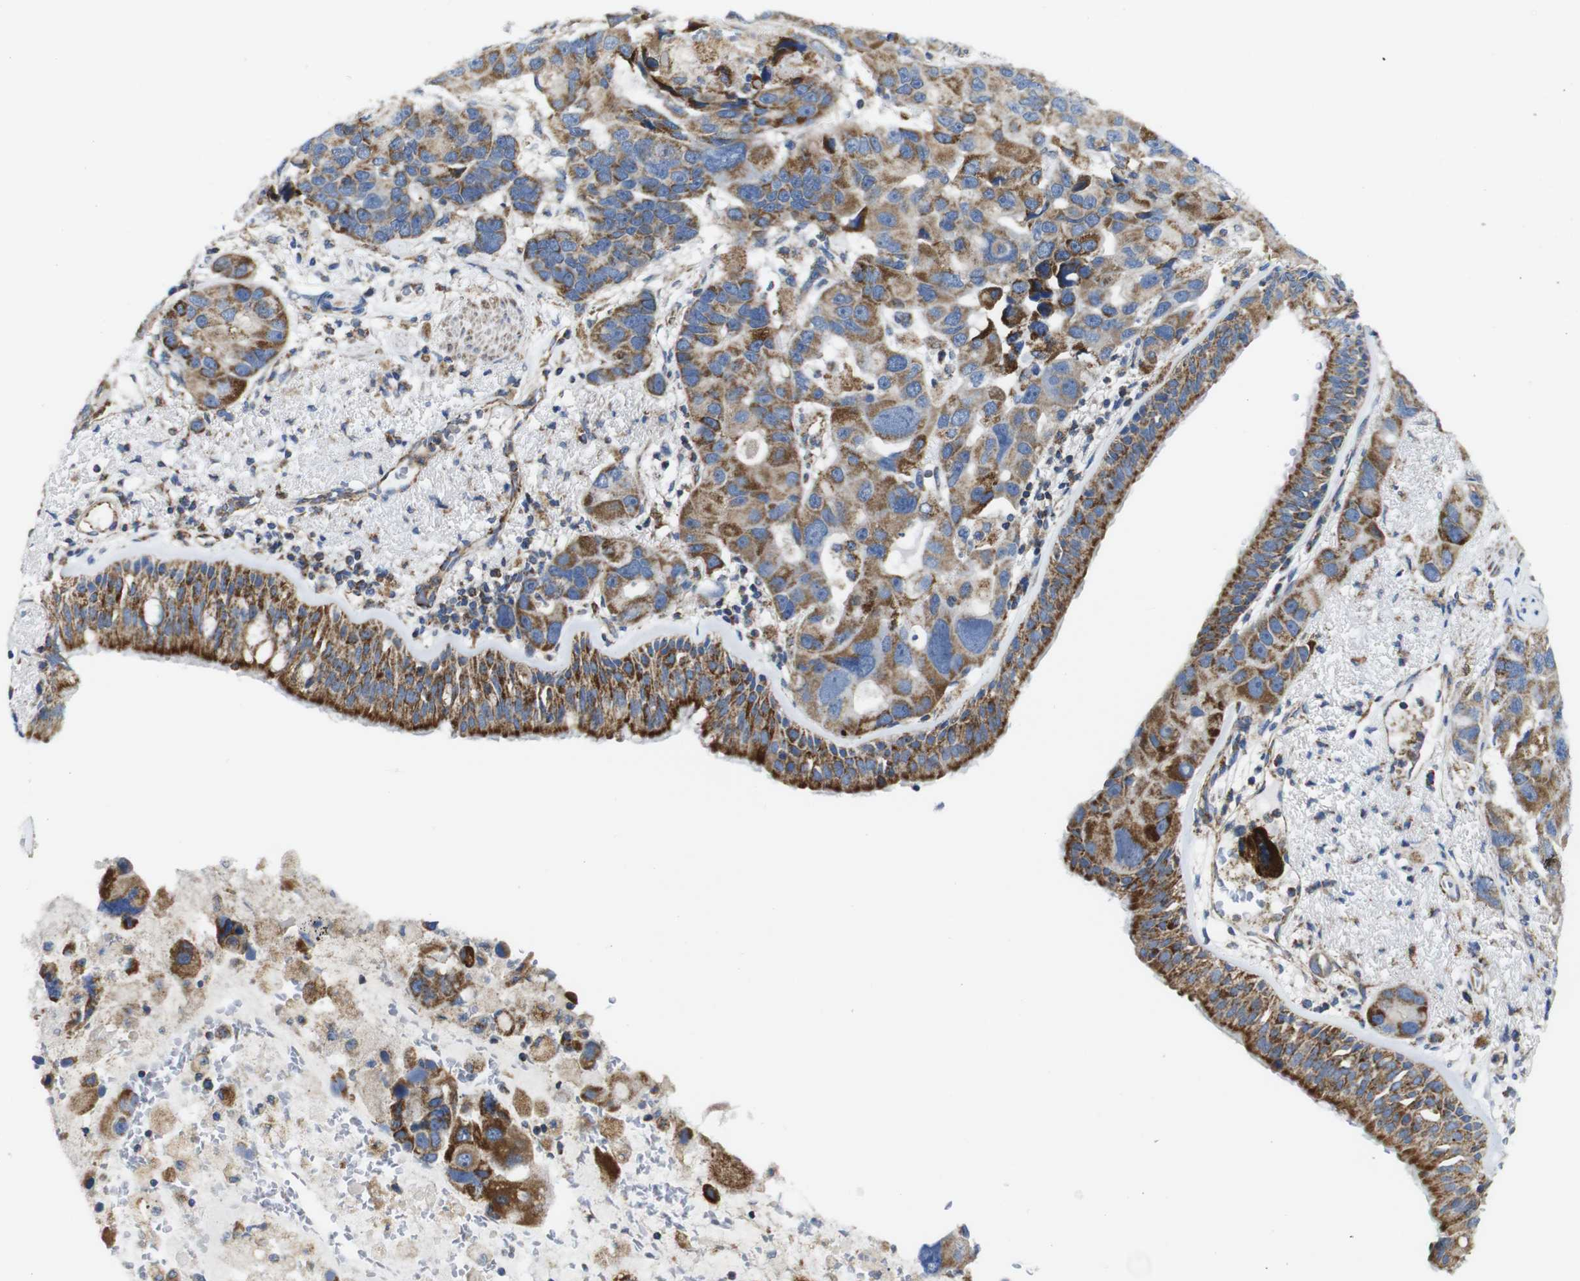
{"staining": {"intensity": "strong", "quantity": ">75%", "location": "cytoplasmic/membranous"}, "tissue": "bronchus", "cell_type": "Respiratory epithelial cells", "image_type": "normal", "snomed": [{"axis": "morphology", "description": "Normal tissue, NOS"}, {"axis": "morphology", "description": "Adenocarcinoma, NOS"}, {"axis": "morphology", "description": "Adenocarcinoma, metastatic, NOS"}, {"axis": "topography", "description": "Lymph node"}, {"axis": "topography", "description": "Bronchus"}, {"axis": "topography", "description": "Lung"}], "caption": "Immunohistochemistry staining of unremarkable bronchus, which displays high levels of strong cytoplasmic/membranous expression in about >75% of respiratory epithelial cells indicating strong cytoplasmic/membranous protein staining. The staining was performed using DAB (3,3'-diaminobenzidine) (brown) for protein detection and nuclei were counterstained in hematoxylin (blue).", "gene": "PDCD1LG2", "patient": {"sex": "female", "age": 54}}